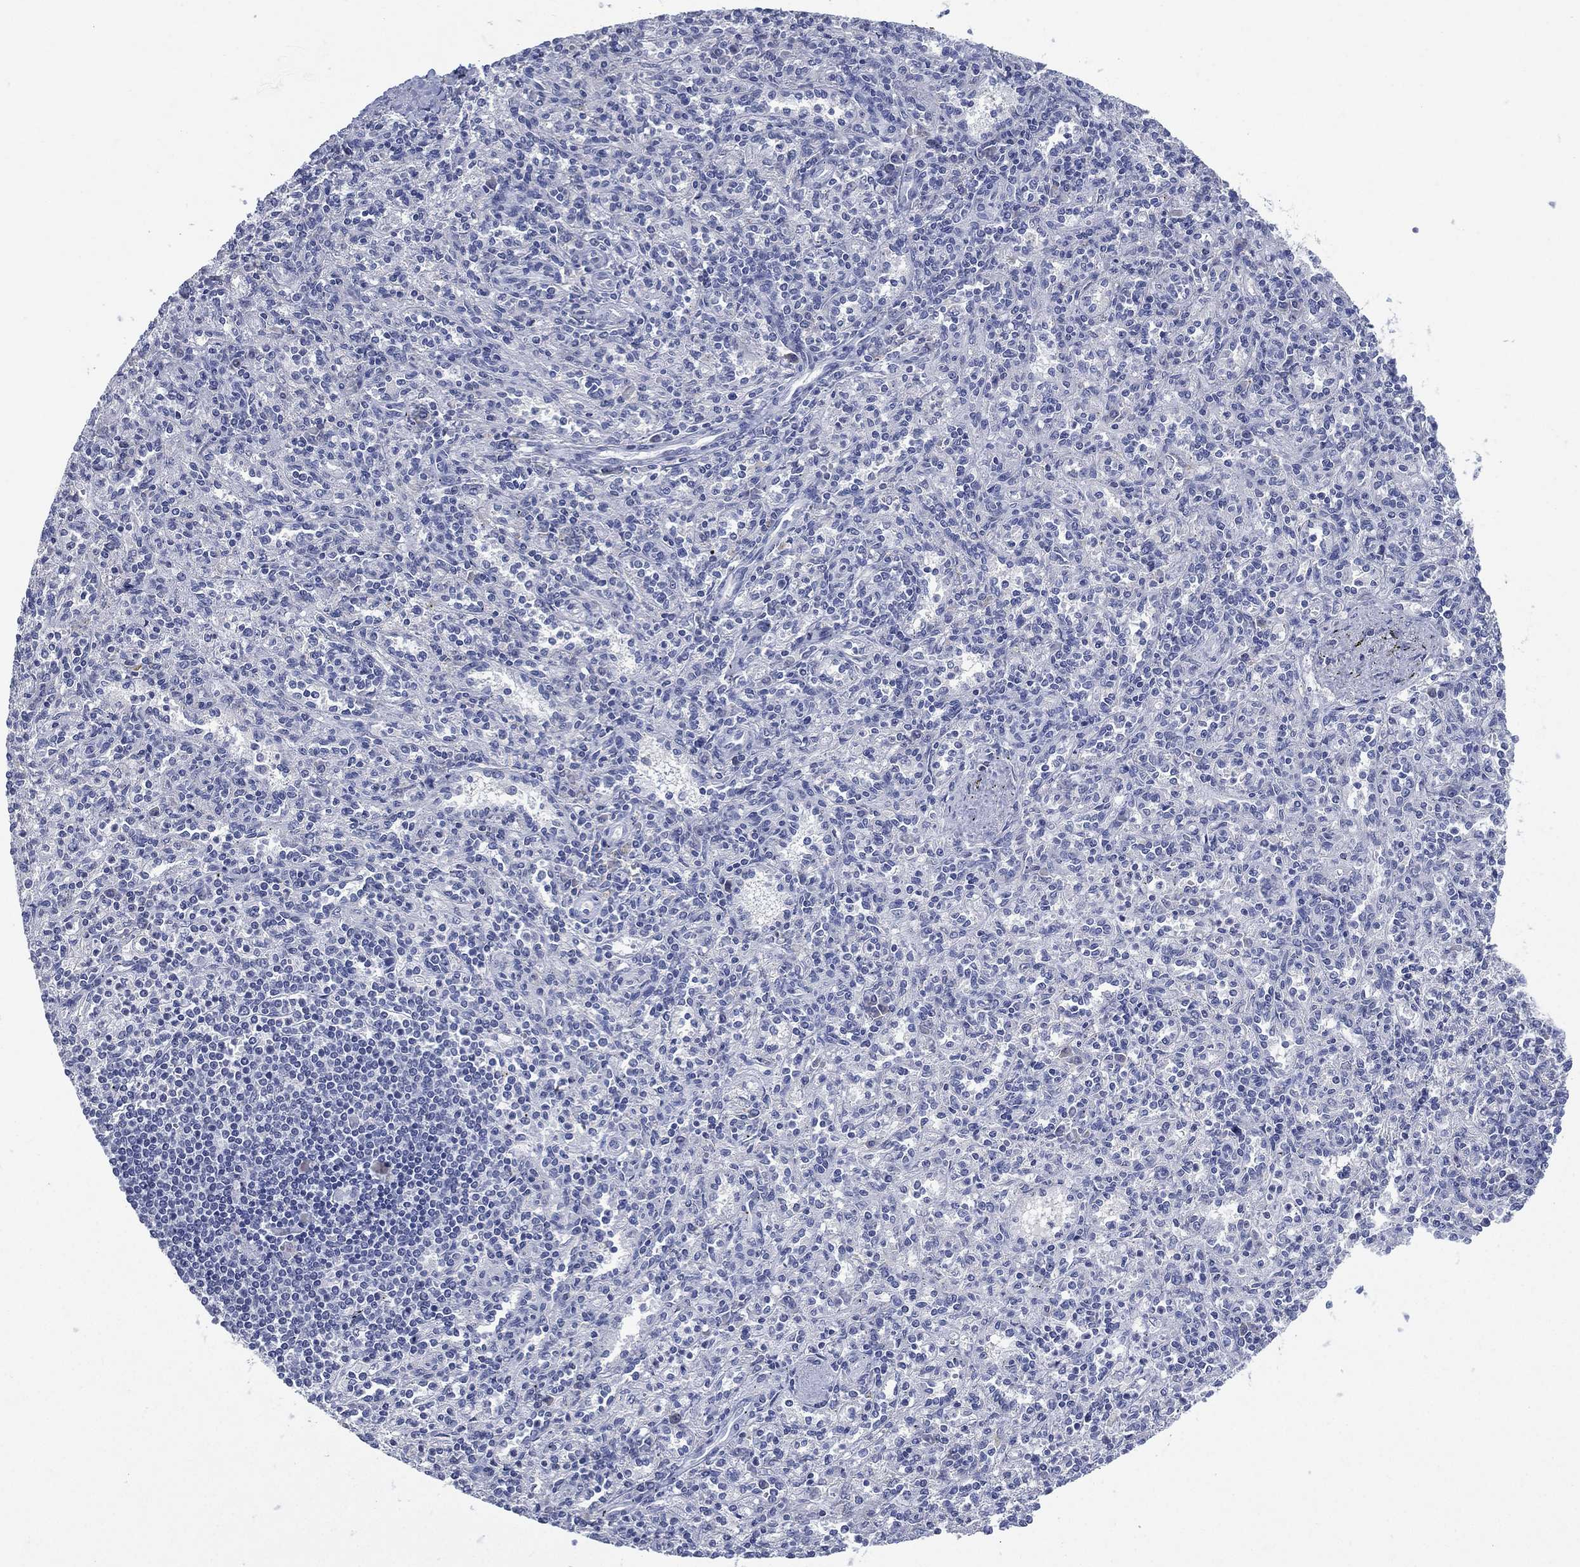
{"staining": {"intensity": "negative", "quantity": "none", "location": "none"}, "tissue": "spleen", "cell_type": "Cells in red pulp", "image_type": "normal", "snomed": [{"axis": "morphology", "description": "Normal tissue, NOS"}, {"axis": "topography", "description": "Spleen"}], "caption": "This photomicrograph is of unremarkable spleen stained with immunohistochemistry to label a protein in brown with the nuclei are counter-stained blue. There is no positivity in cells in red pulp.", "gene": "KRT35", "patient": {"sex": "male", "age": 69}}